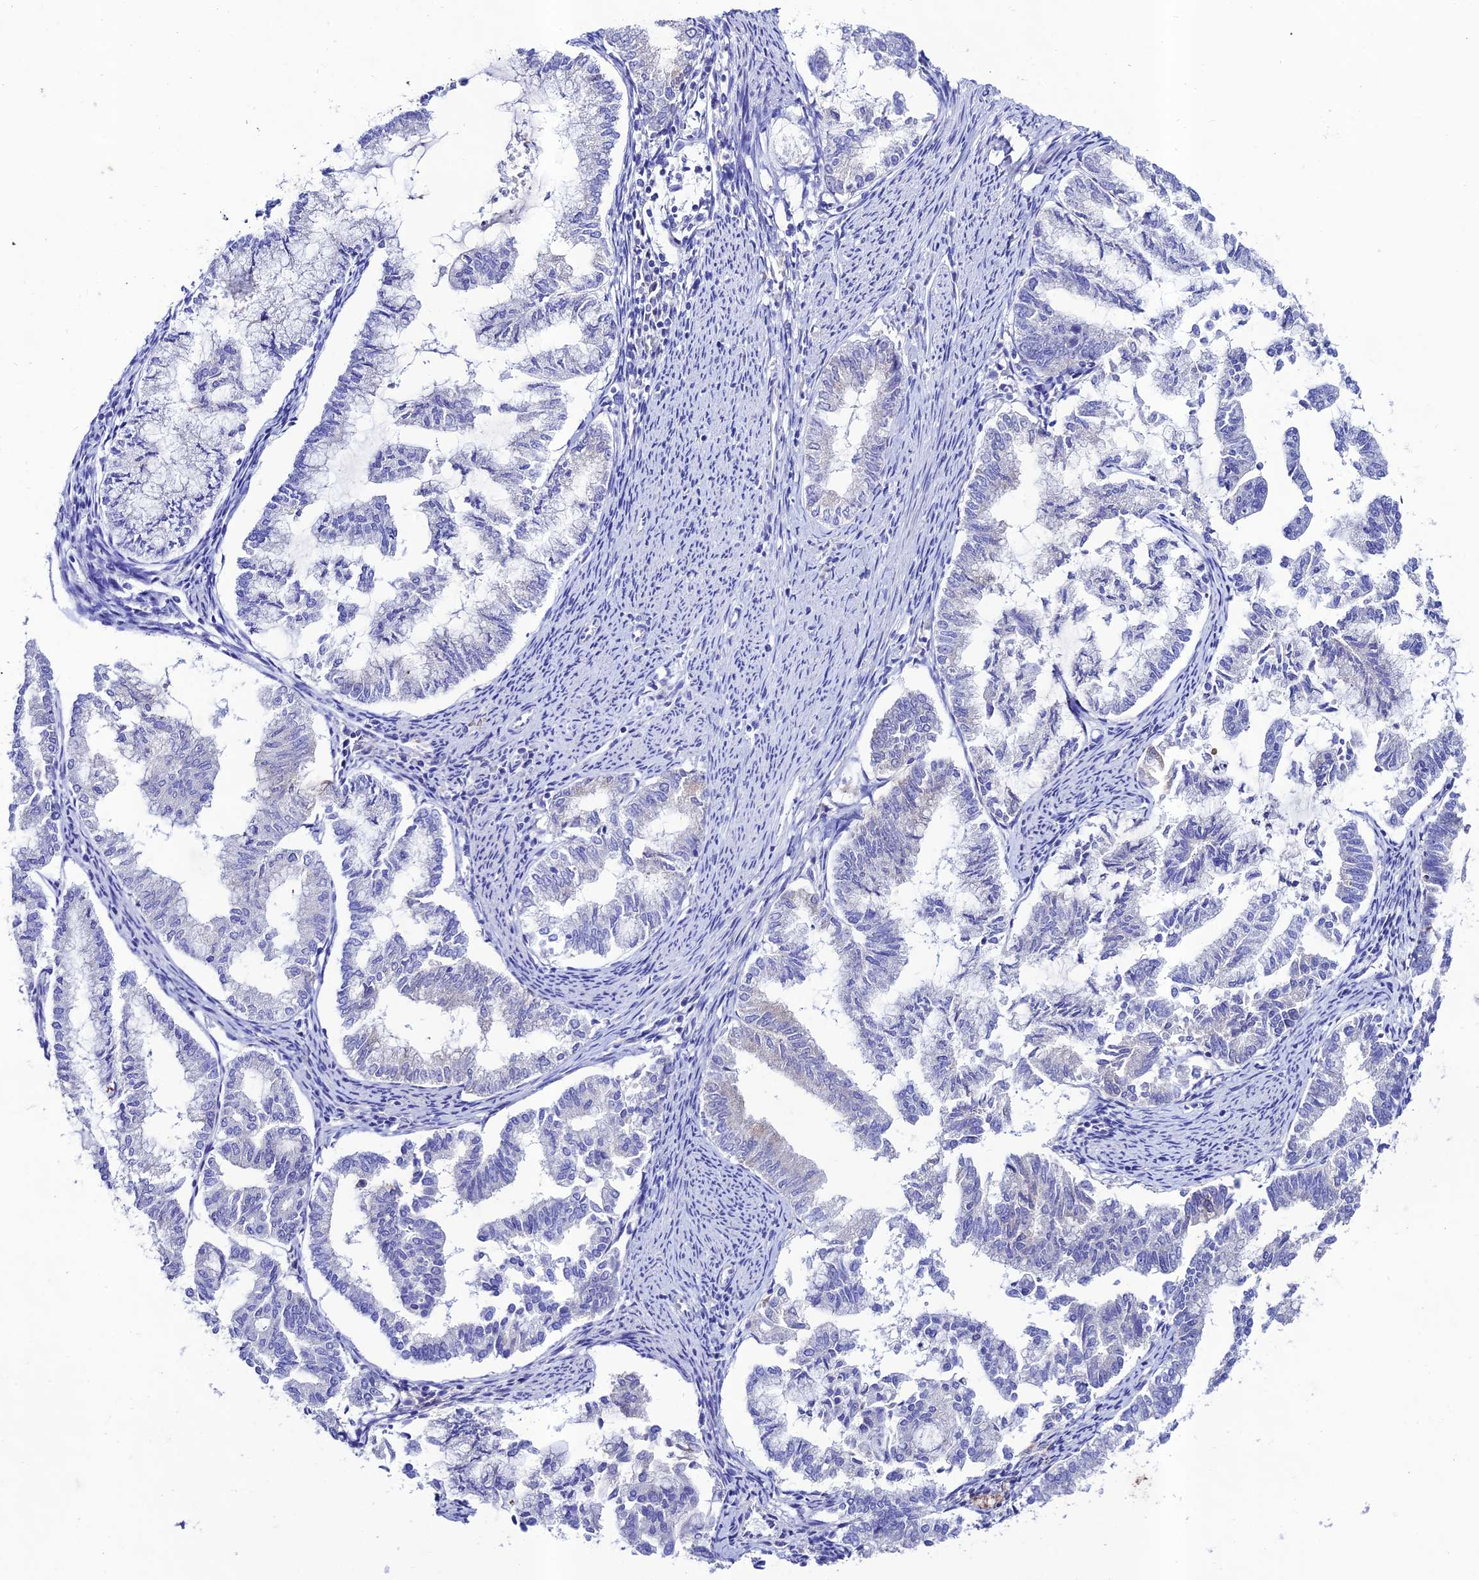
{"staining": {"intensity": "negative", "quantity": "none", "location": "none"}, "tissue": "endometrial cancer", "cell_type": "Tumor cells", "image_type": "cancer", "snomed": [{"axis": "morphology", "description": "Adenocarcinoma, NOS"}, {"axis": "topography", "description": "Endometrium"}], "caption": "IHC histopathology image of neoplastic tissue: endometrial cancer (adenocarcinoma) stained with DAB displays no significant protein staining in tumor cells.", "gene": "NLRP6", "patient": {"sex": "female", "age": 79}}